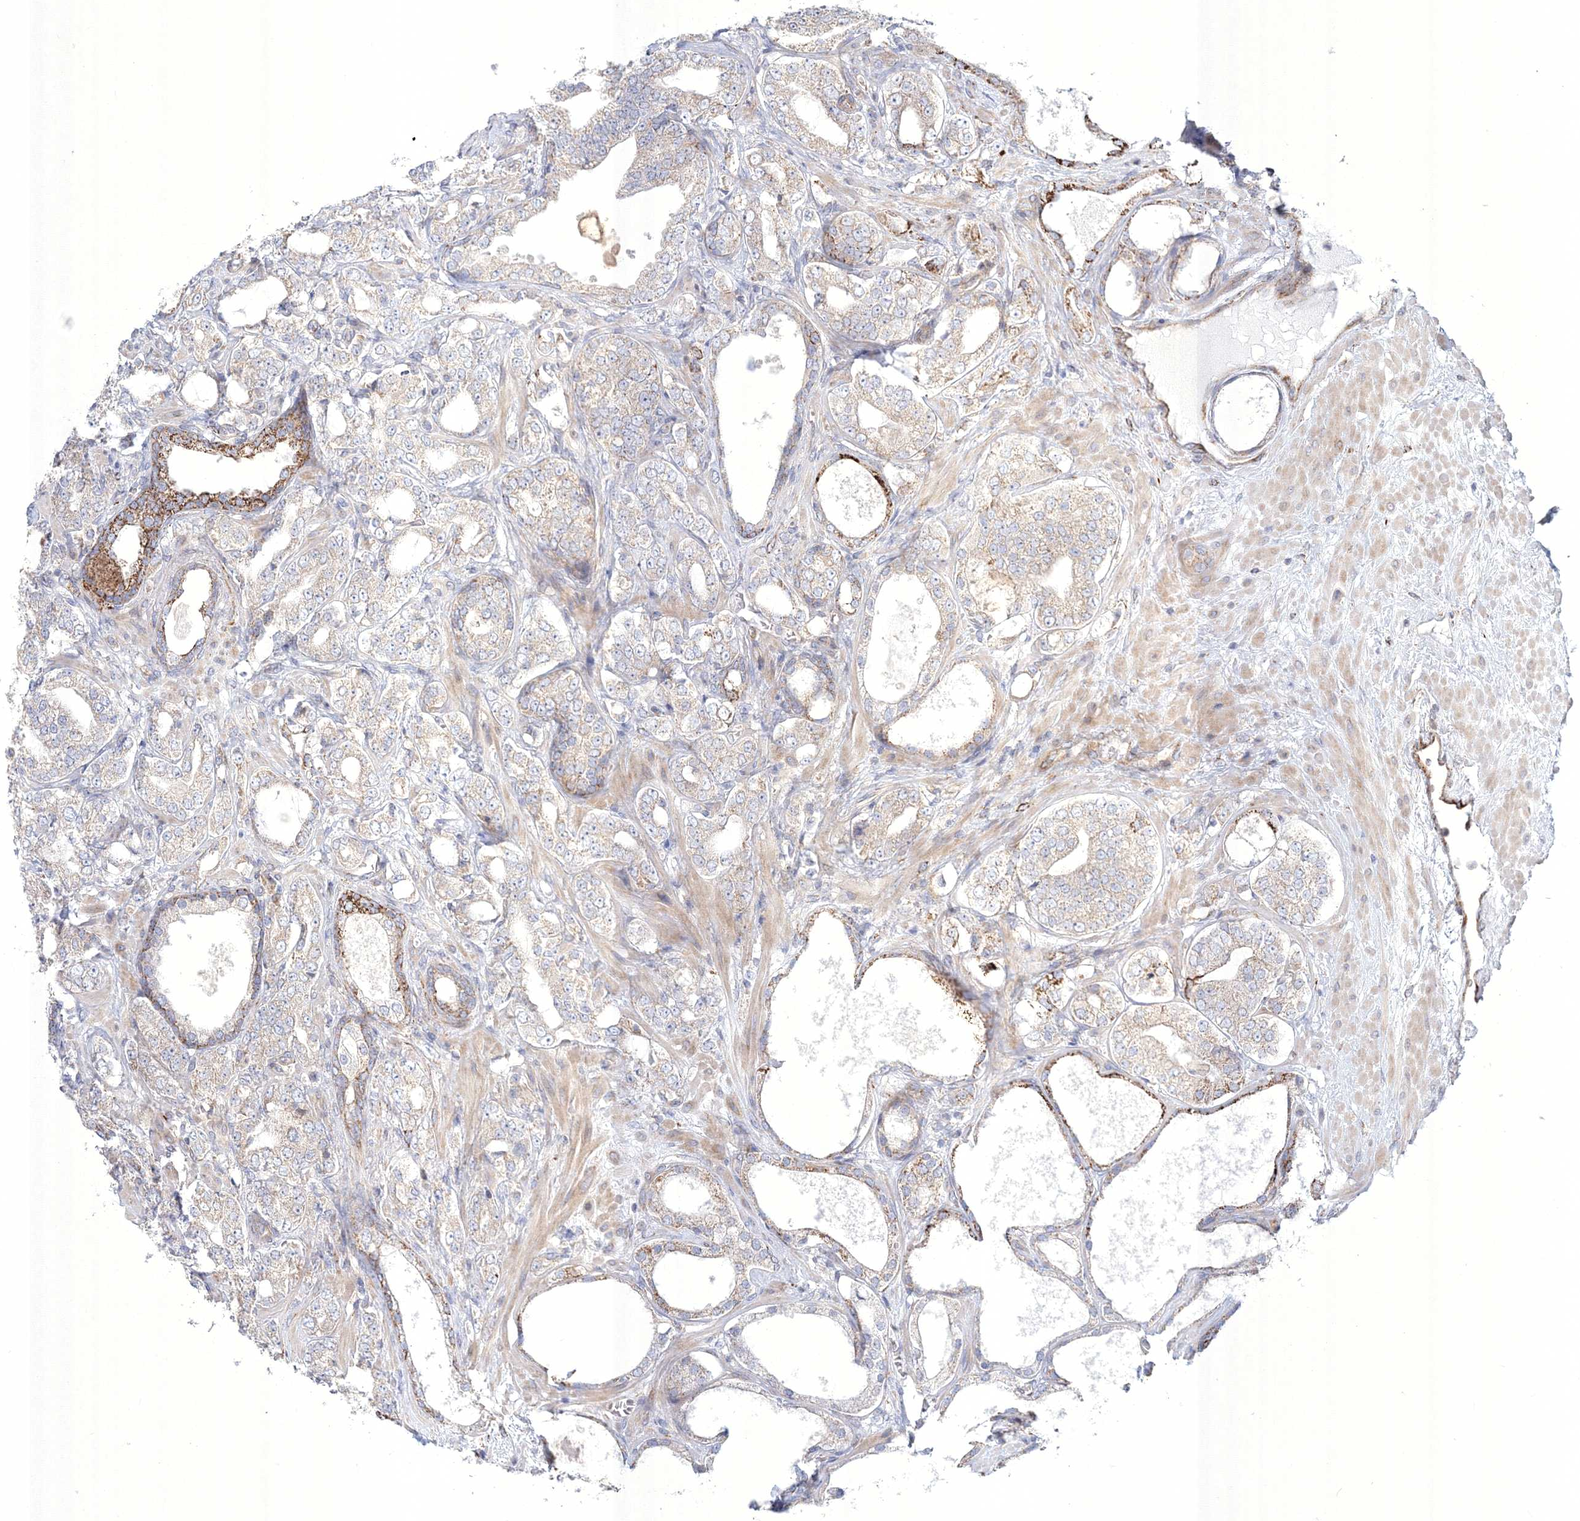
{"staining": {"intensity": "weak", "quantity": "<25%", "location": "cytoplasmic/membranous"}, "tissue": "prostate cancer", "cell_type": "Tumor cells", "image_type": "cancer", "snomed": [{"axis": "morphology", "description": "Adenocarcinoma, High grade"}, {"axis": "topography", "description": "Prostate"}], "caption": "Image shows no significant protein staining in tumor cells of prostate cancer.", "gene": "WDR49", "patient": {"sex": "male", "age": 64}}